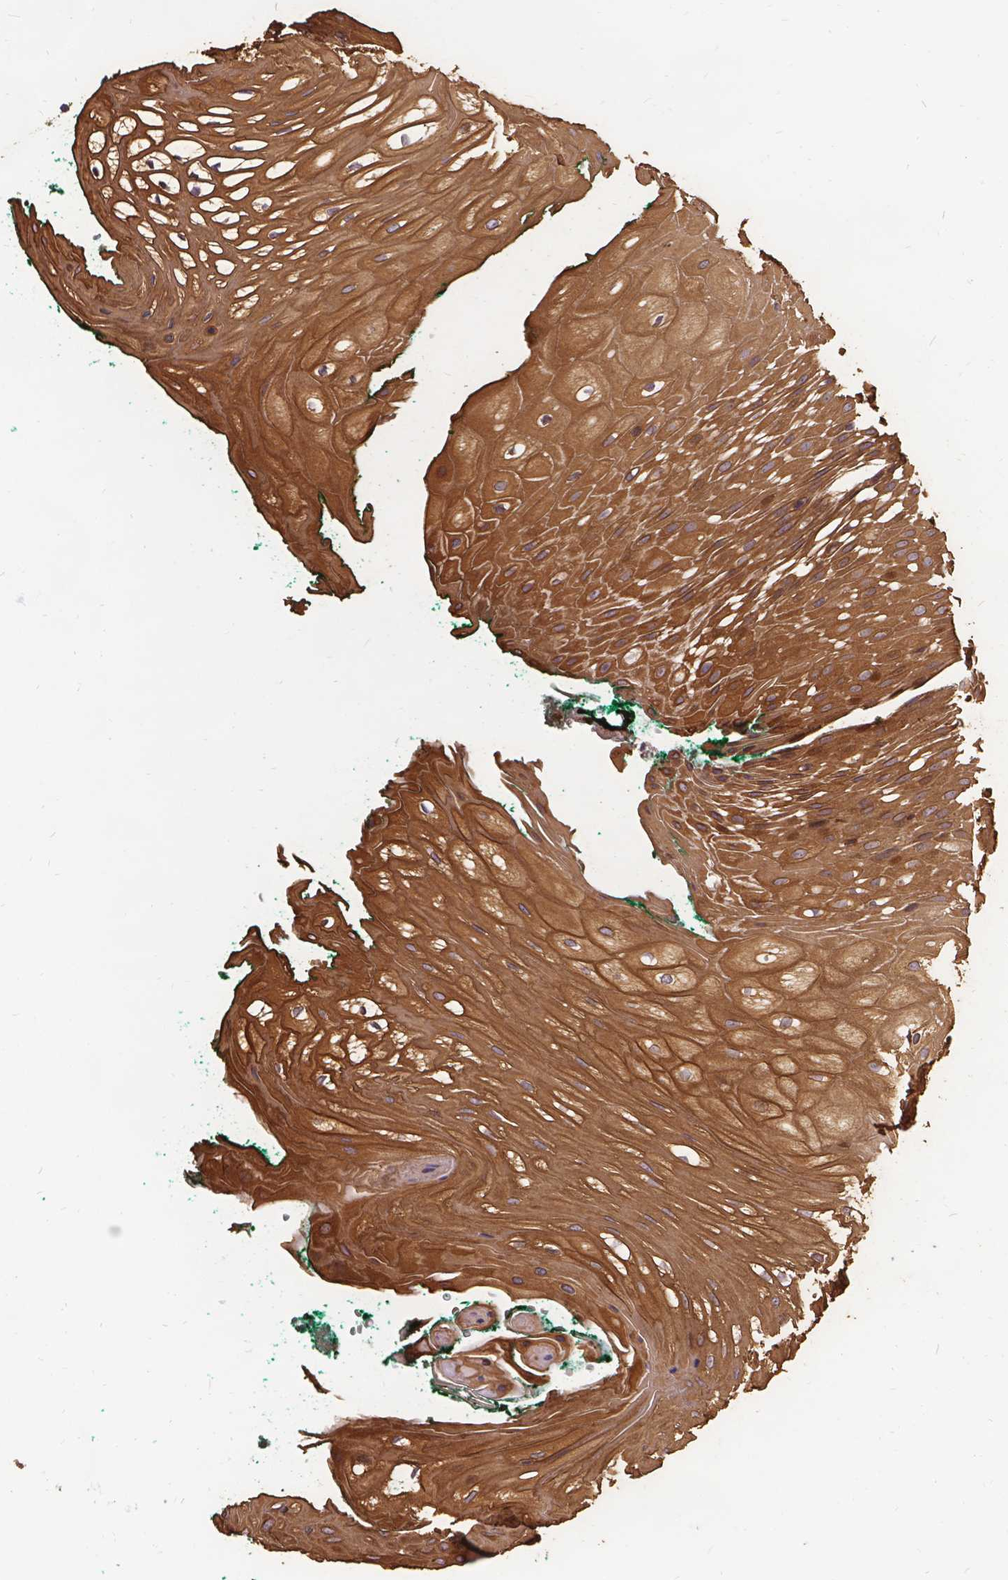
{"staining": {"intensity": "weak", "quantity": ">75%", "location": "cytoplasmic/membranous"}, "tissue": "oral mucosa", "cell_type": "Squamous epithelial cells", "image_type": "normal", "snomed": [{"axis": "morphology", "description": "Normal tissue, NOS"}, {"axis": "topography", "description": "Oral tissue"}, {"axis": "topography", "description": "Head-Neck"}], "caption": "A brown stain highlights weak cytoplasmic/membranous expression of a protein in squamous epithelial cells of benign oral mucosa. The staining was performed using DAB to visualize the protein expression in brown, while the nuclei were stained in blue with hematoxylin (Magnification: 20x).", "gene": "DENND6A", "patient": {"sex": "female", "age": 68}}